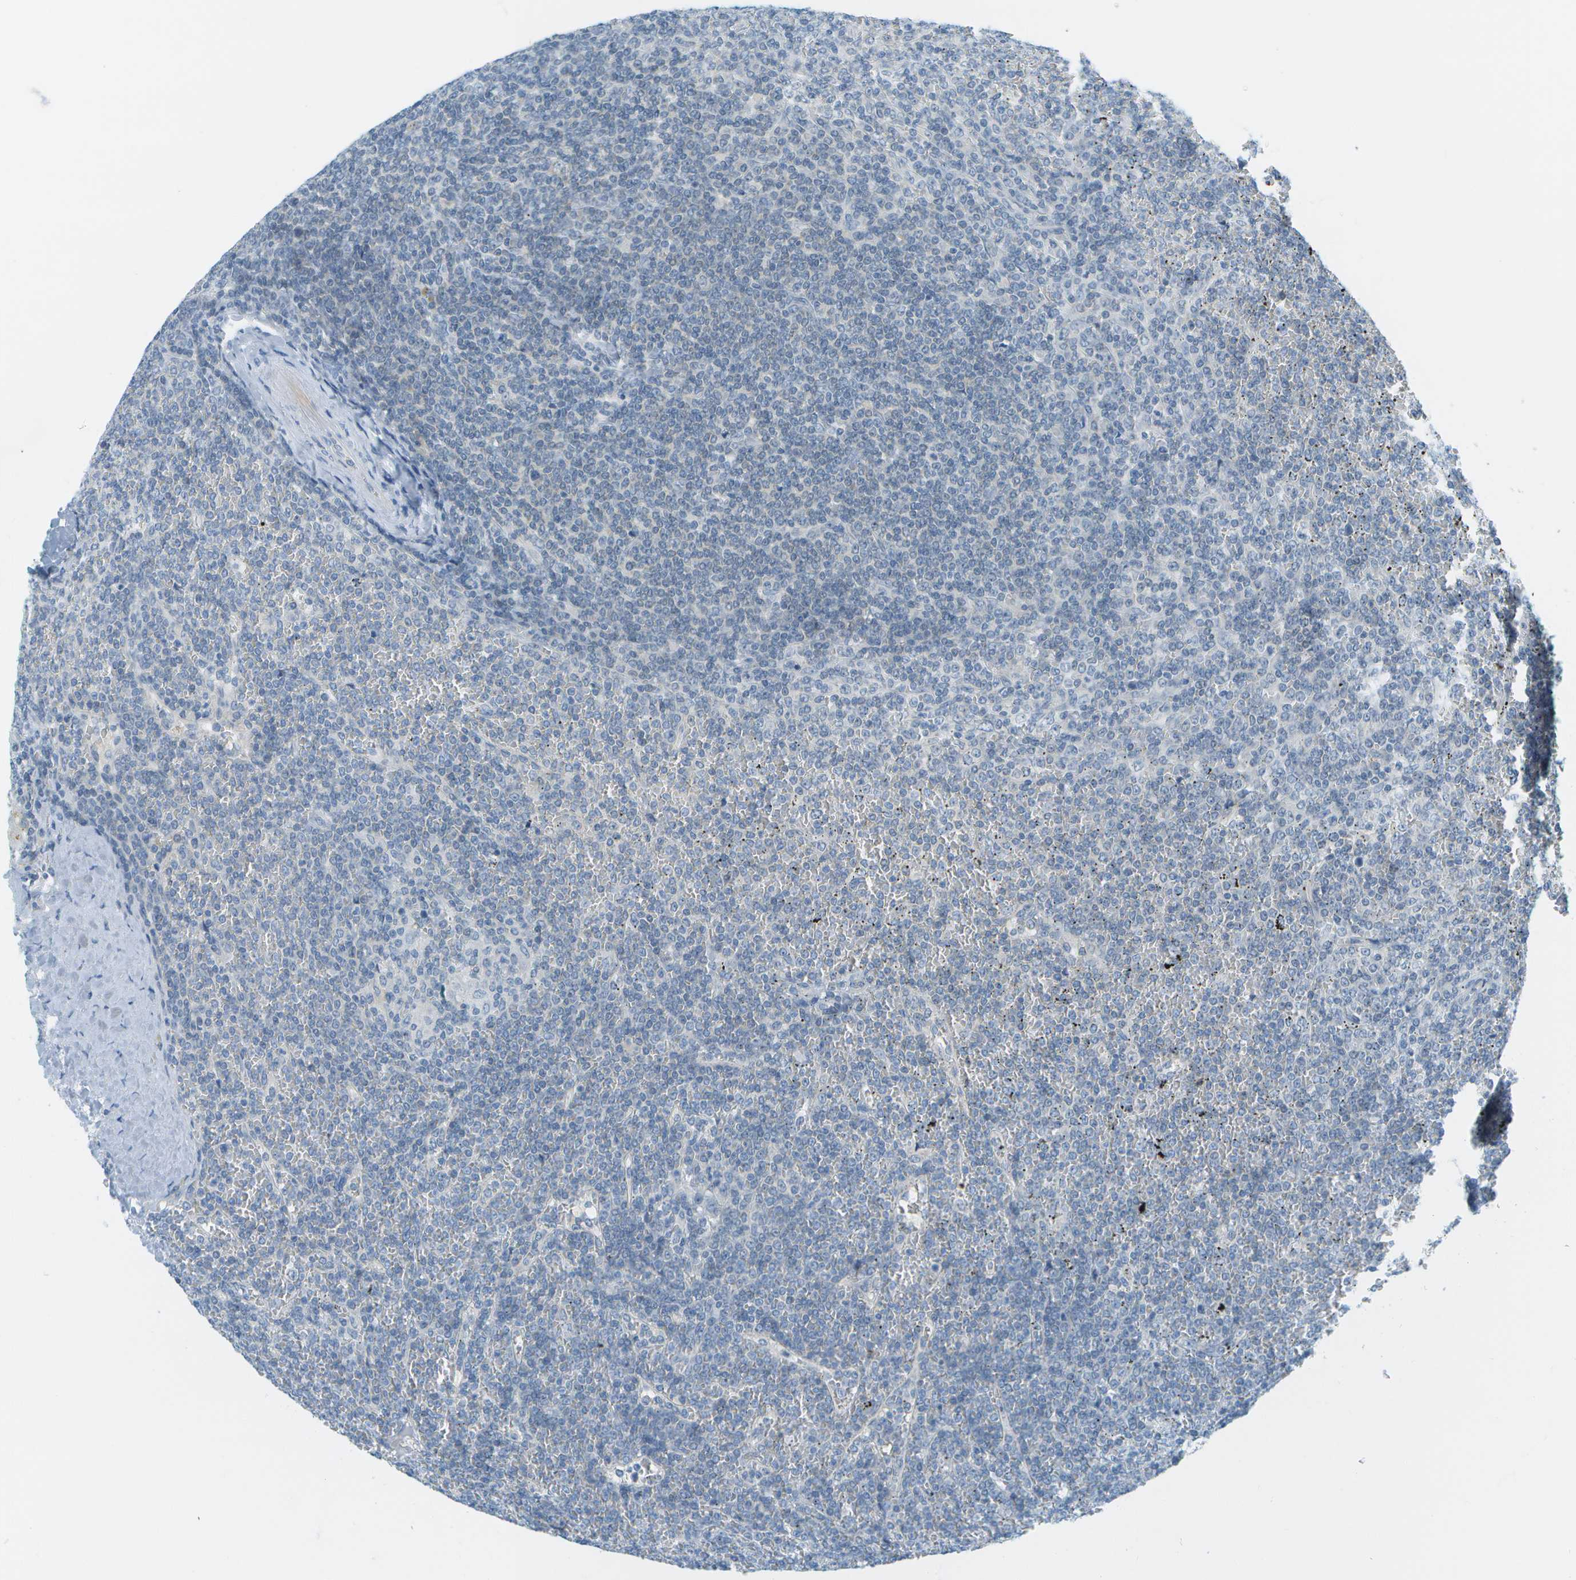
{"staining": {"intensity": "negative", "quantity": "none", "location": "none"}, "tissue": "lymphoma", "cell_type": "Tumor cells", "image_type": "cancer", "snomed": [{"axis": "morphology", "description": "Malignant lymphoma, non-Hodgkin's type, Low grade"}, {"axis": "topography", "description": "Spleen"}], "caption": "Lymphoma was stained to show a protein in brown. There is no significant staining in tumor cells.", "gene": "SMYD5", "patient": {"sex": "female", "age": 19}}